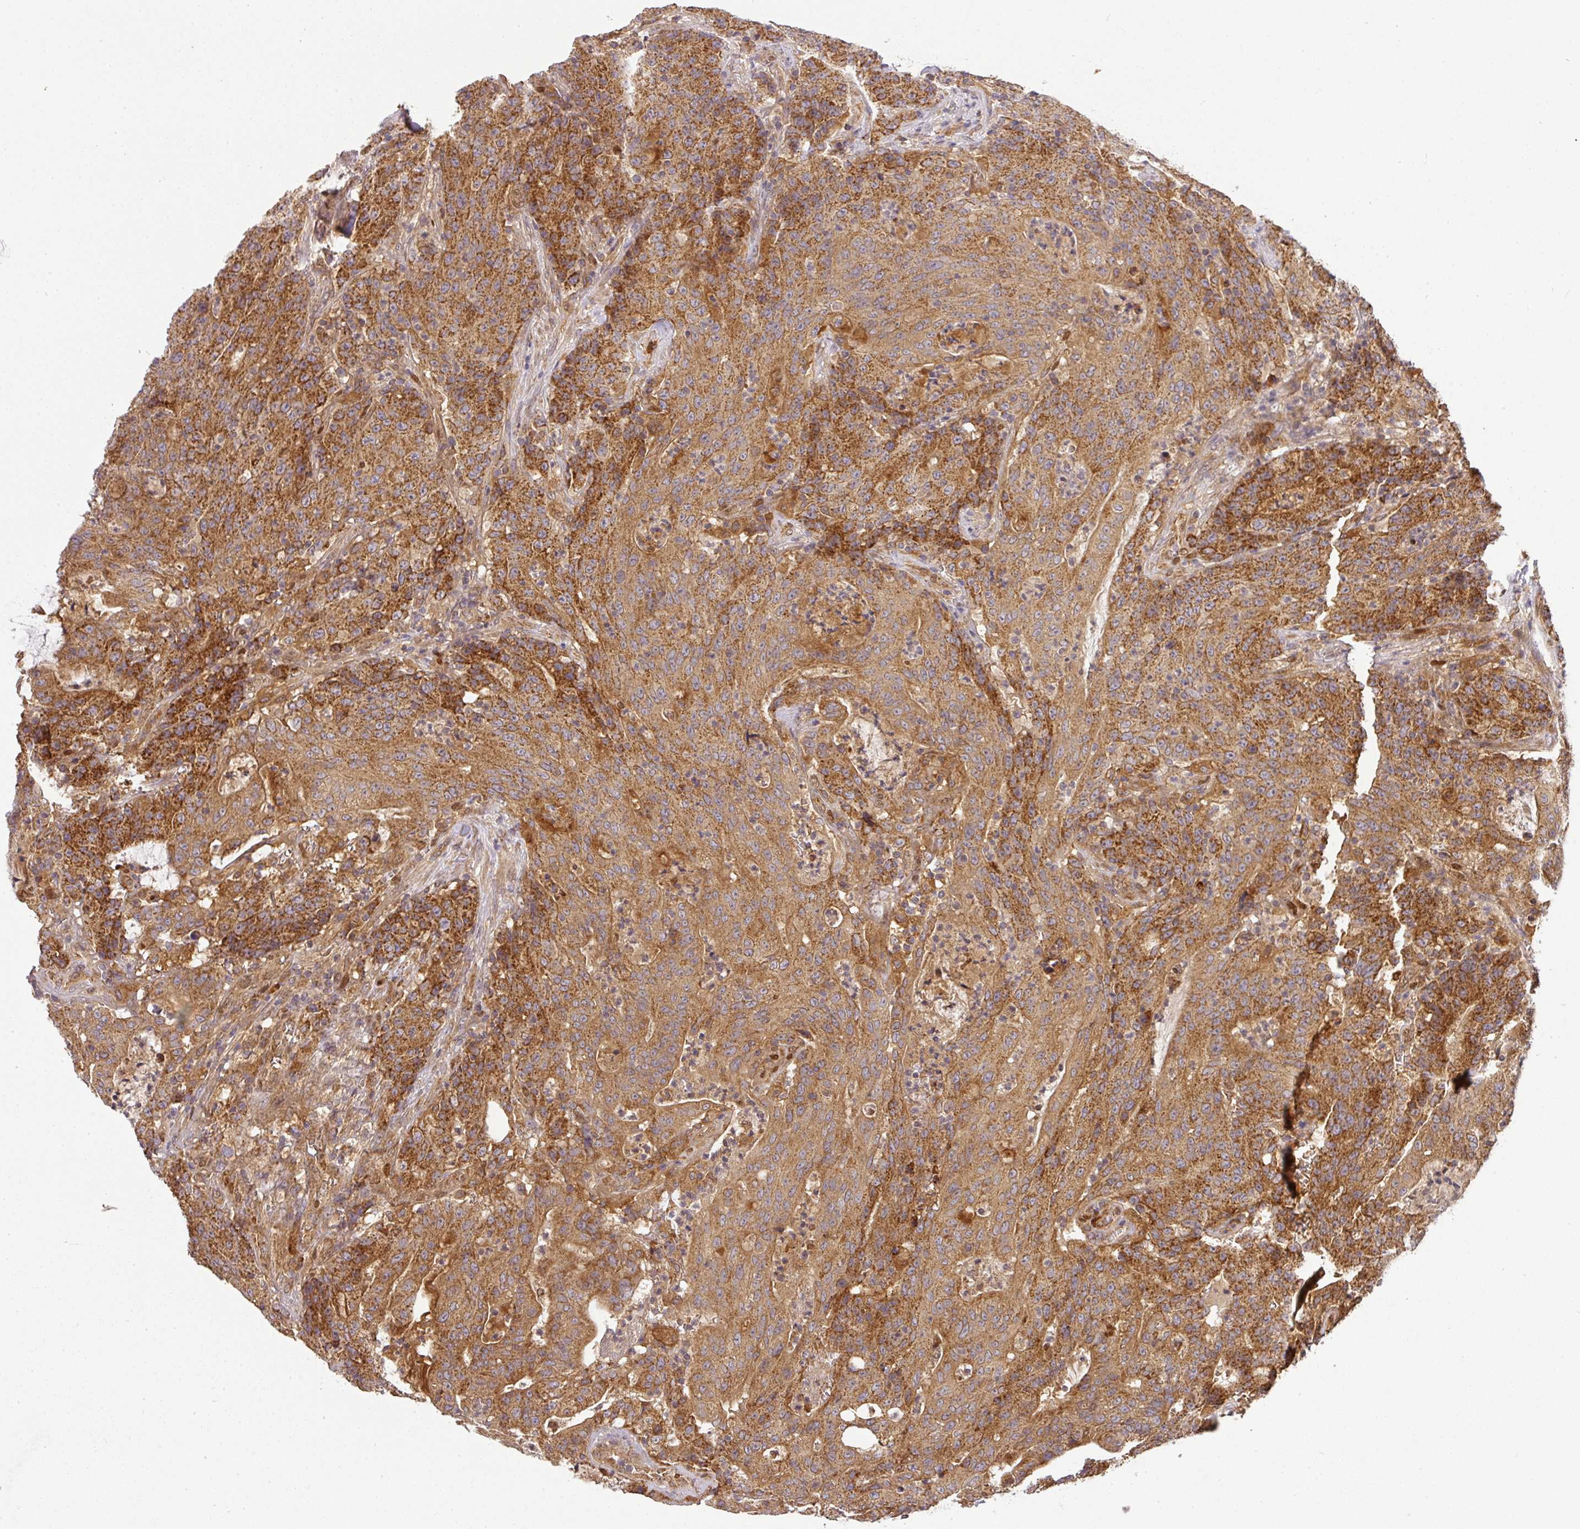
{"staining": {"intensity": "strong", "quantity": ">75%", "location": "cytoplasmic/membranous"}, "tissue": "colorectal cancer", "cell_type": "Tumor cells", "image_type": "cancer", "snomed": [{"axis": "morphology", "description": "Adenocarcinoma, NOS"}, {"axis": "topography", "description": "Colon"}], "caption": "DAB immunohistochemical staining of colorectal adenocarcinoma reveals strong cytoplasmic/membranous protein staining in approximately >75% of tumor cells.", "gene": "MALSU1", "patient": {"sex": "male", "age": 83}}